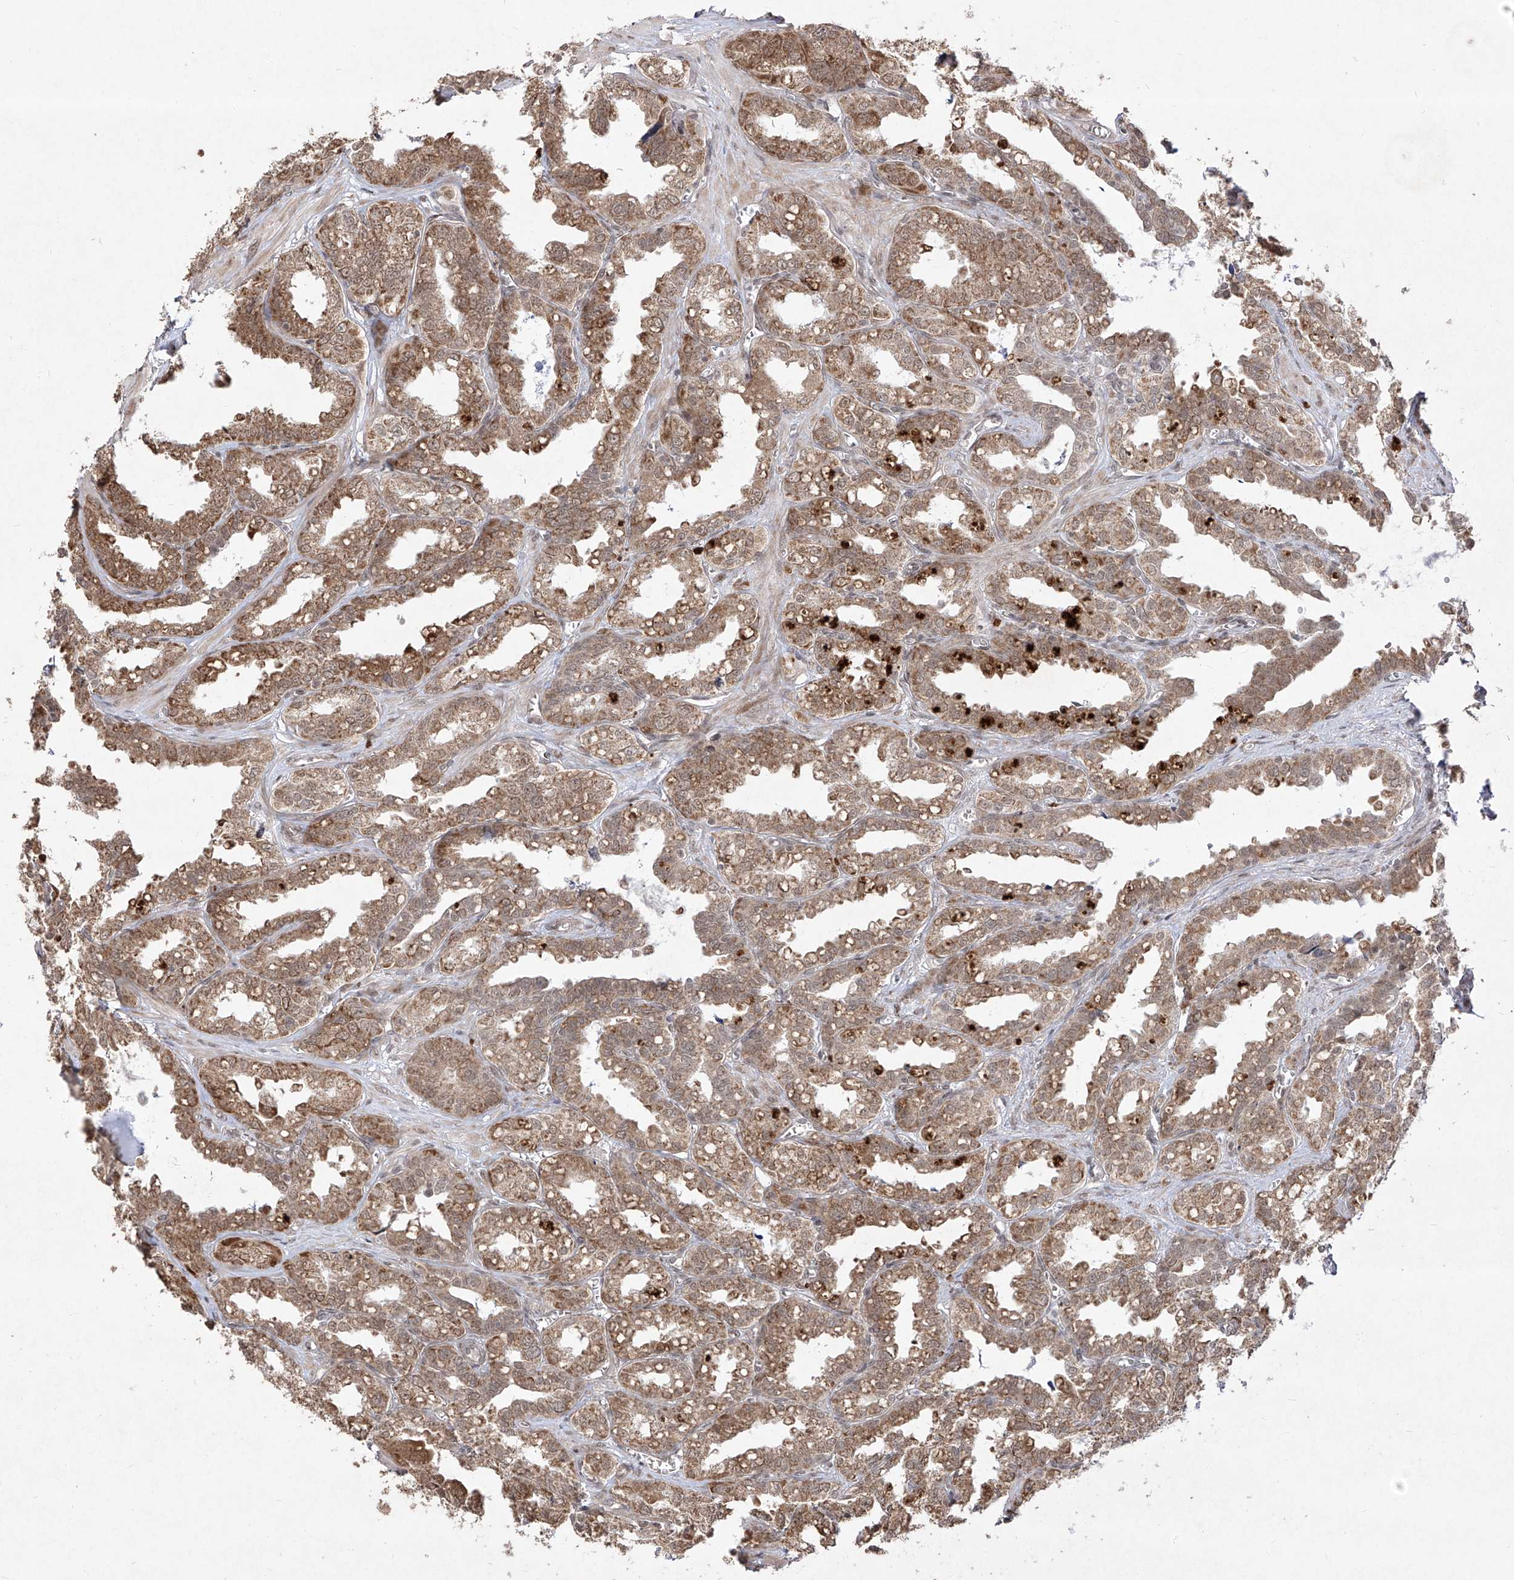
{"staining": {"intensity": "moderate", "quantity": ">75%", "location": "cytoplasmic/membranous"}, "tissue": "seminal vesicle", "cell_type": "Glandular cells", "image_type": "normal", "snomed": [{"axis": "morphology", "description": "Normal tissue, NOS"}, {"axis": "topography", "description": "Prostate"}, {"axis": "topography", "description": "Seminal veicle"}], "caption": "An image of seminal vesicle stained for a protein displays moderate cytoplasmic/membranous brown staining in glandular cells. The protein of interest is stained brown, and the nuclei are stained in blue (DAB IHC with brightfield microscopy, high magnification).", "gene": "SNRNP27", "patient": {"sex": "male", "age": 51}}